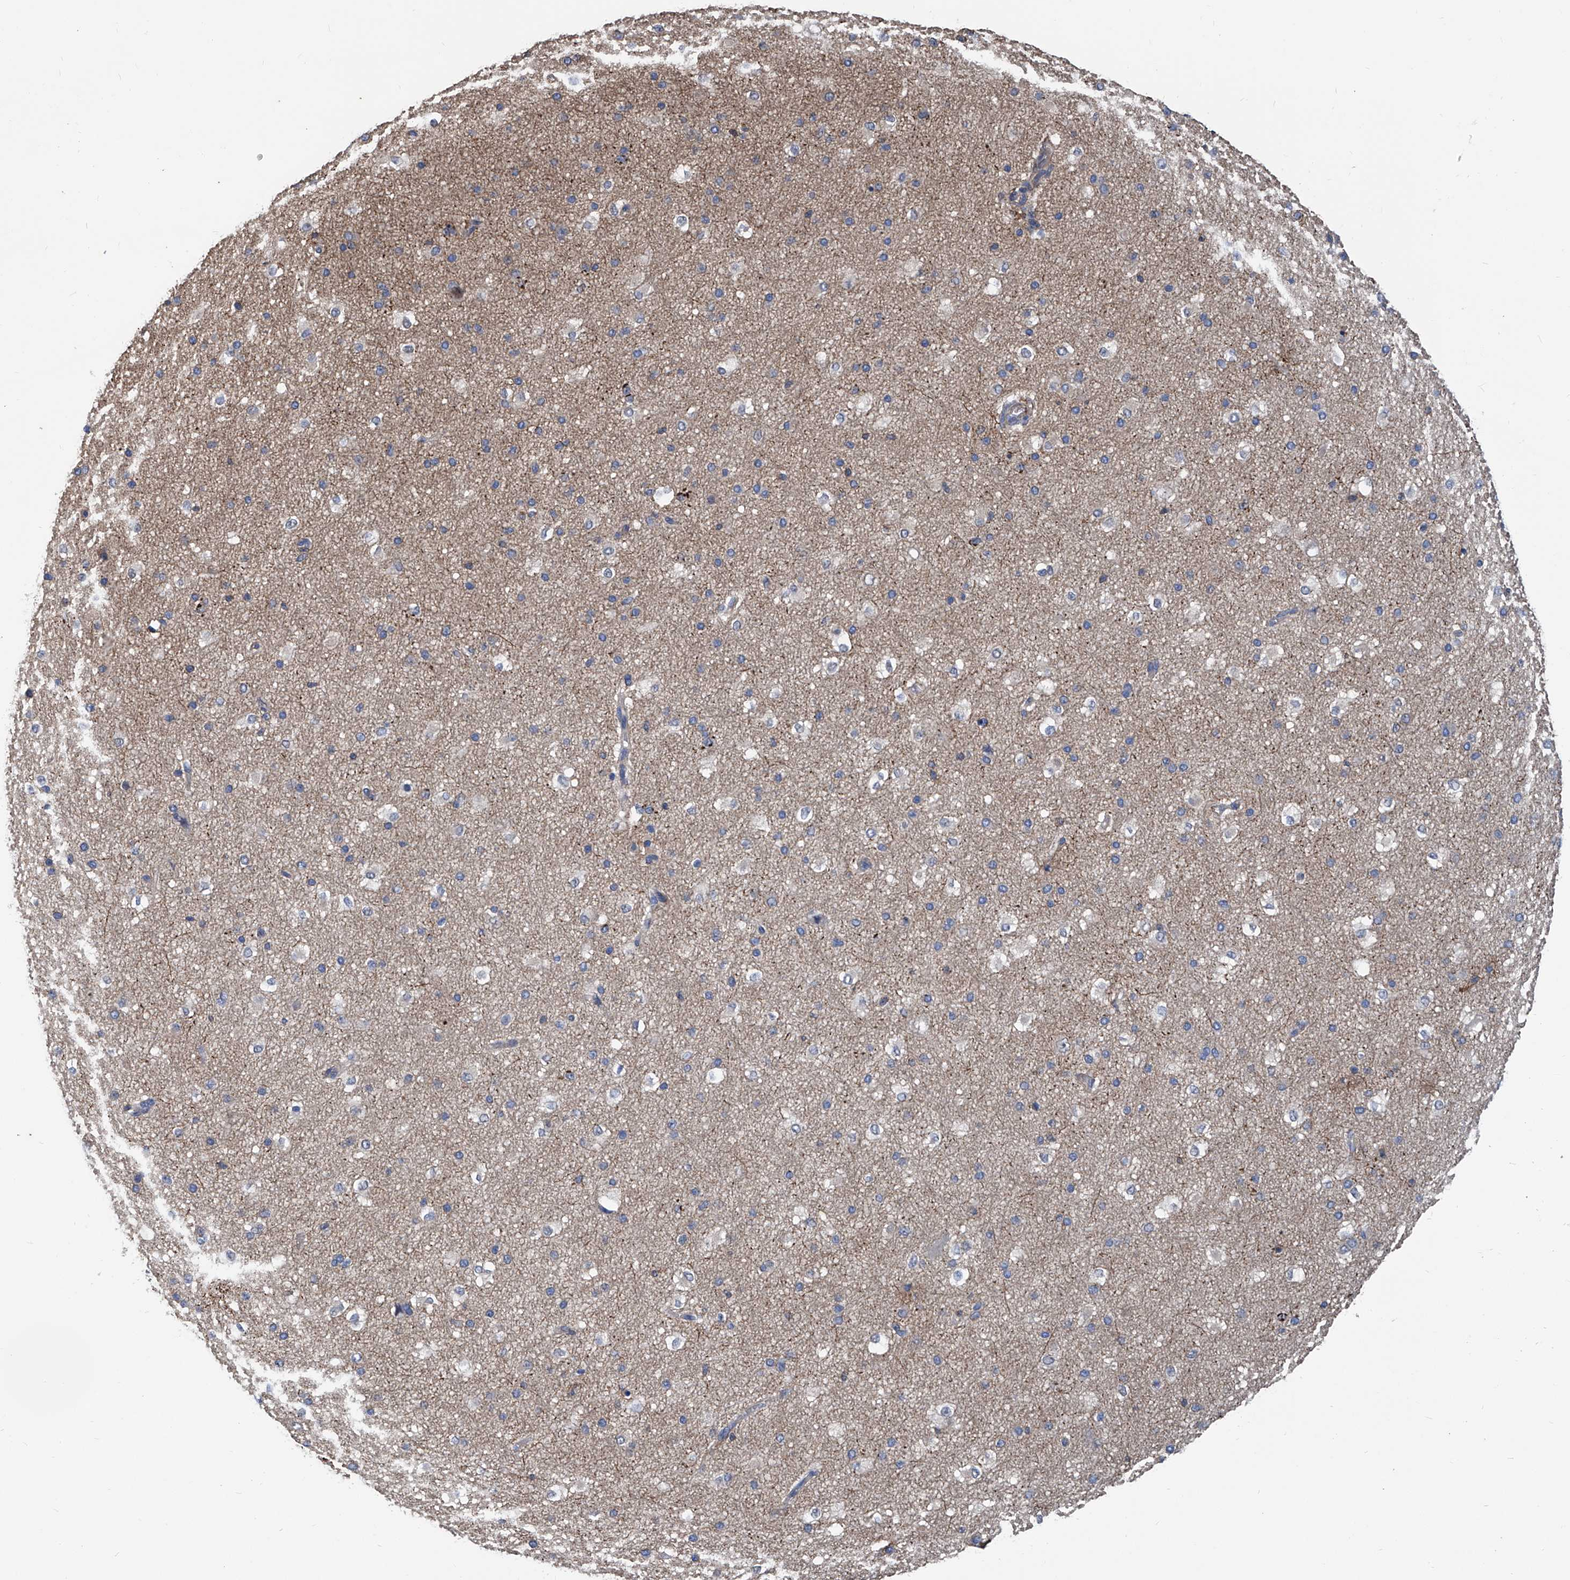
{"staining": {"intensity": "negative", "quantity": "none", "location": "none"}, "tissue": "cerebral cortex", "cell_type": "Endothelial cells", "image_type": "normal", "snomed": [{"axis": "morphology", "description": "Normal tissue, NOS"}, {"axis": "morphology", "description": "Developmental malformation"}, {"axis": "topography", "description": "Cerebral cortex"}], "caption": "IHC of unremarkable human cerebral cortex shows no staining in endothelial cells.", "gene": "ZNF484", "patient": {"sex": "female", "age": 30}}